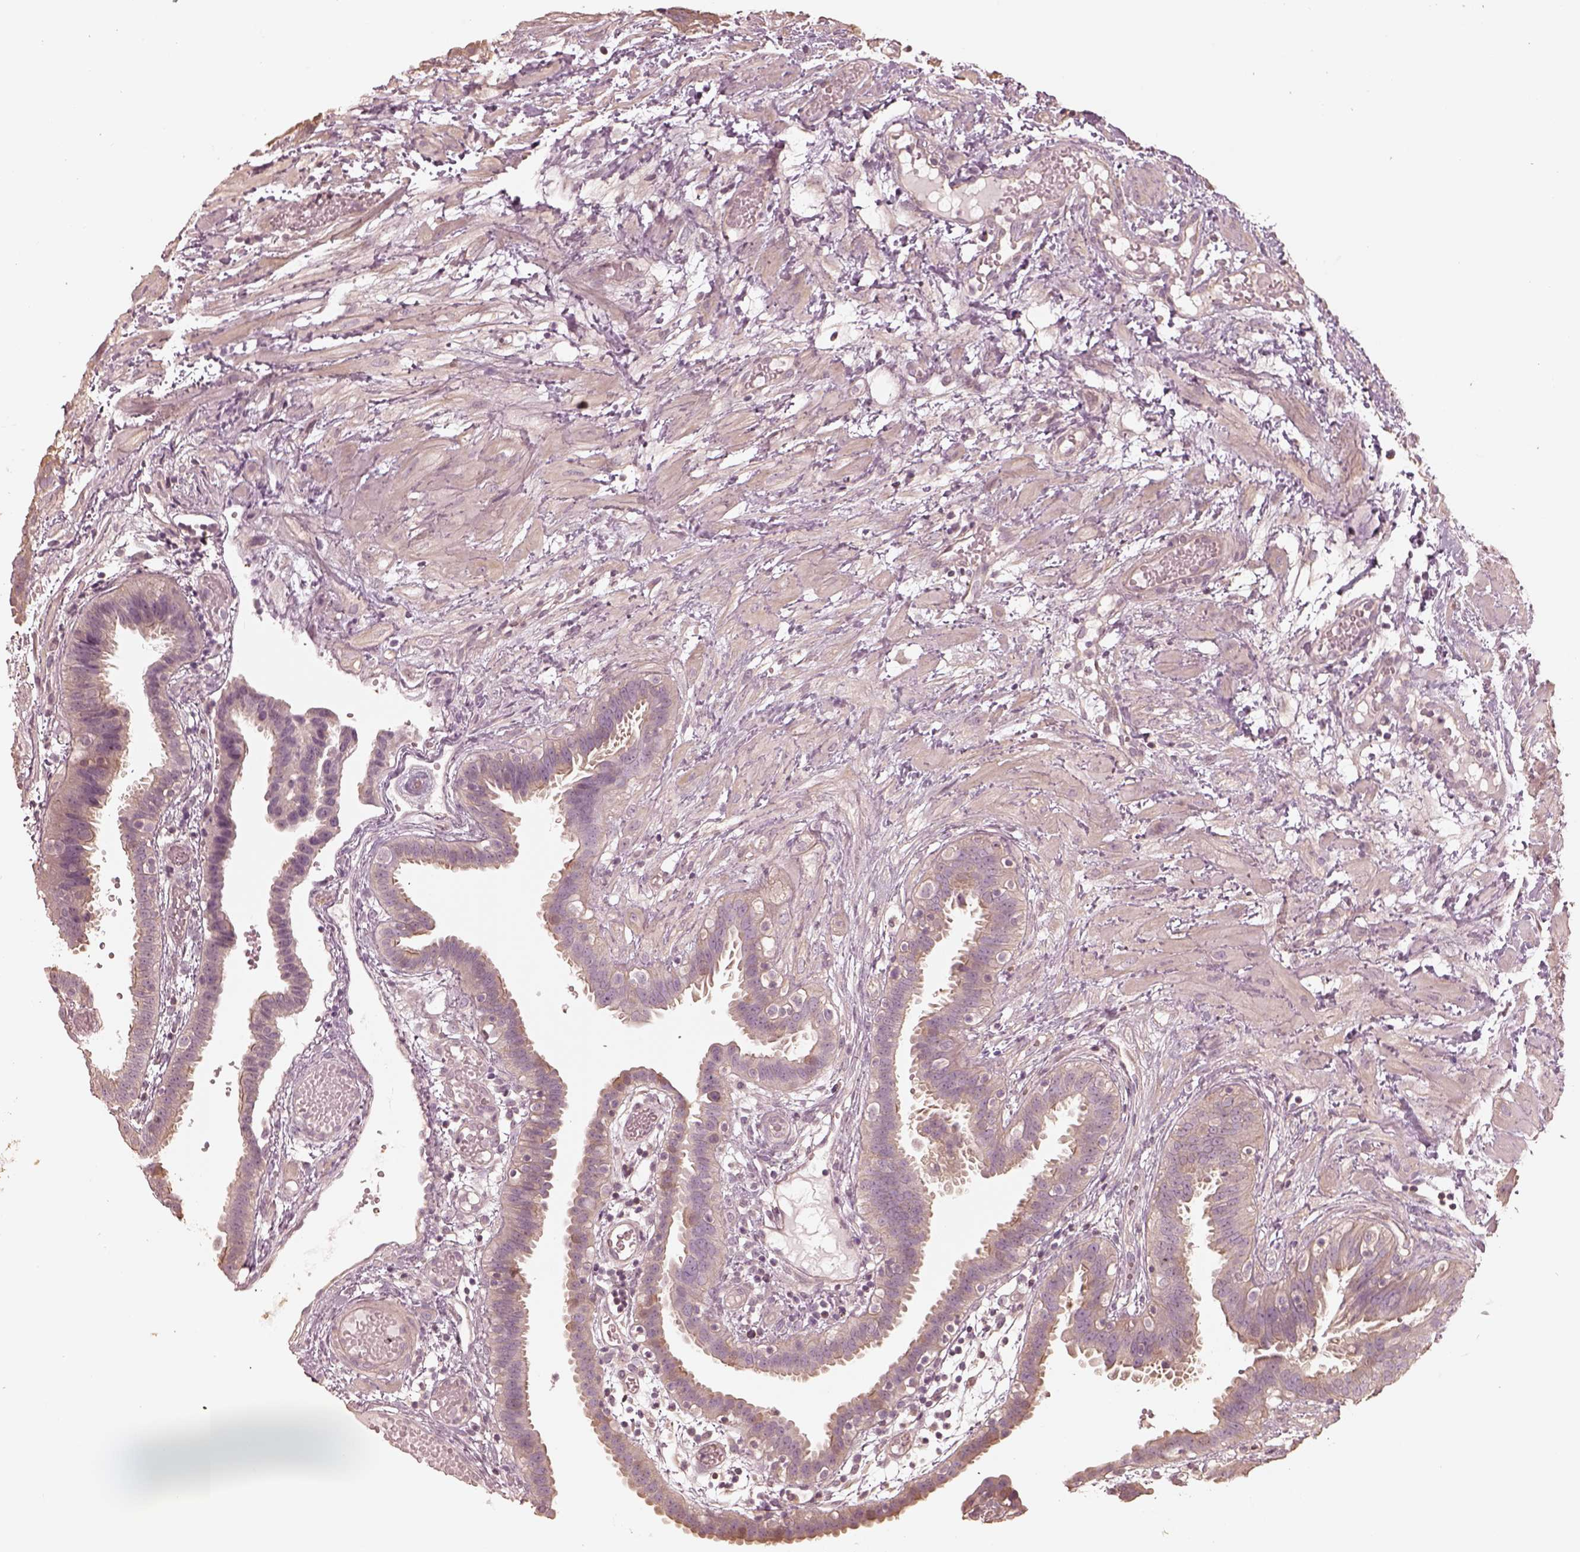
{"staining": {"intensity": "weak", "quantity": "25%-75%", "location": "cytoplasmic/membranous"}, "tissue": "fallopian tube", "cell_type": "Glandular cells", "image_type": "normal", "snomed": [{"axis": "morphology", "description": "Normal tissue, NOS"}, {"axis": "topography", "description": "Fallopian tube"}], "caption": "Immunohistochemical staining of normal fallopian tube exhibits weak cytoplasmic/membranous protein positivity in about 25%-75% of glandular cells.", "gene": "KIF5C", "patient": {"sex": "female", "age": 37}}